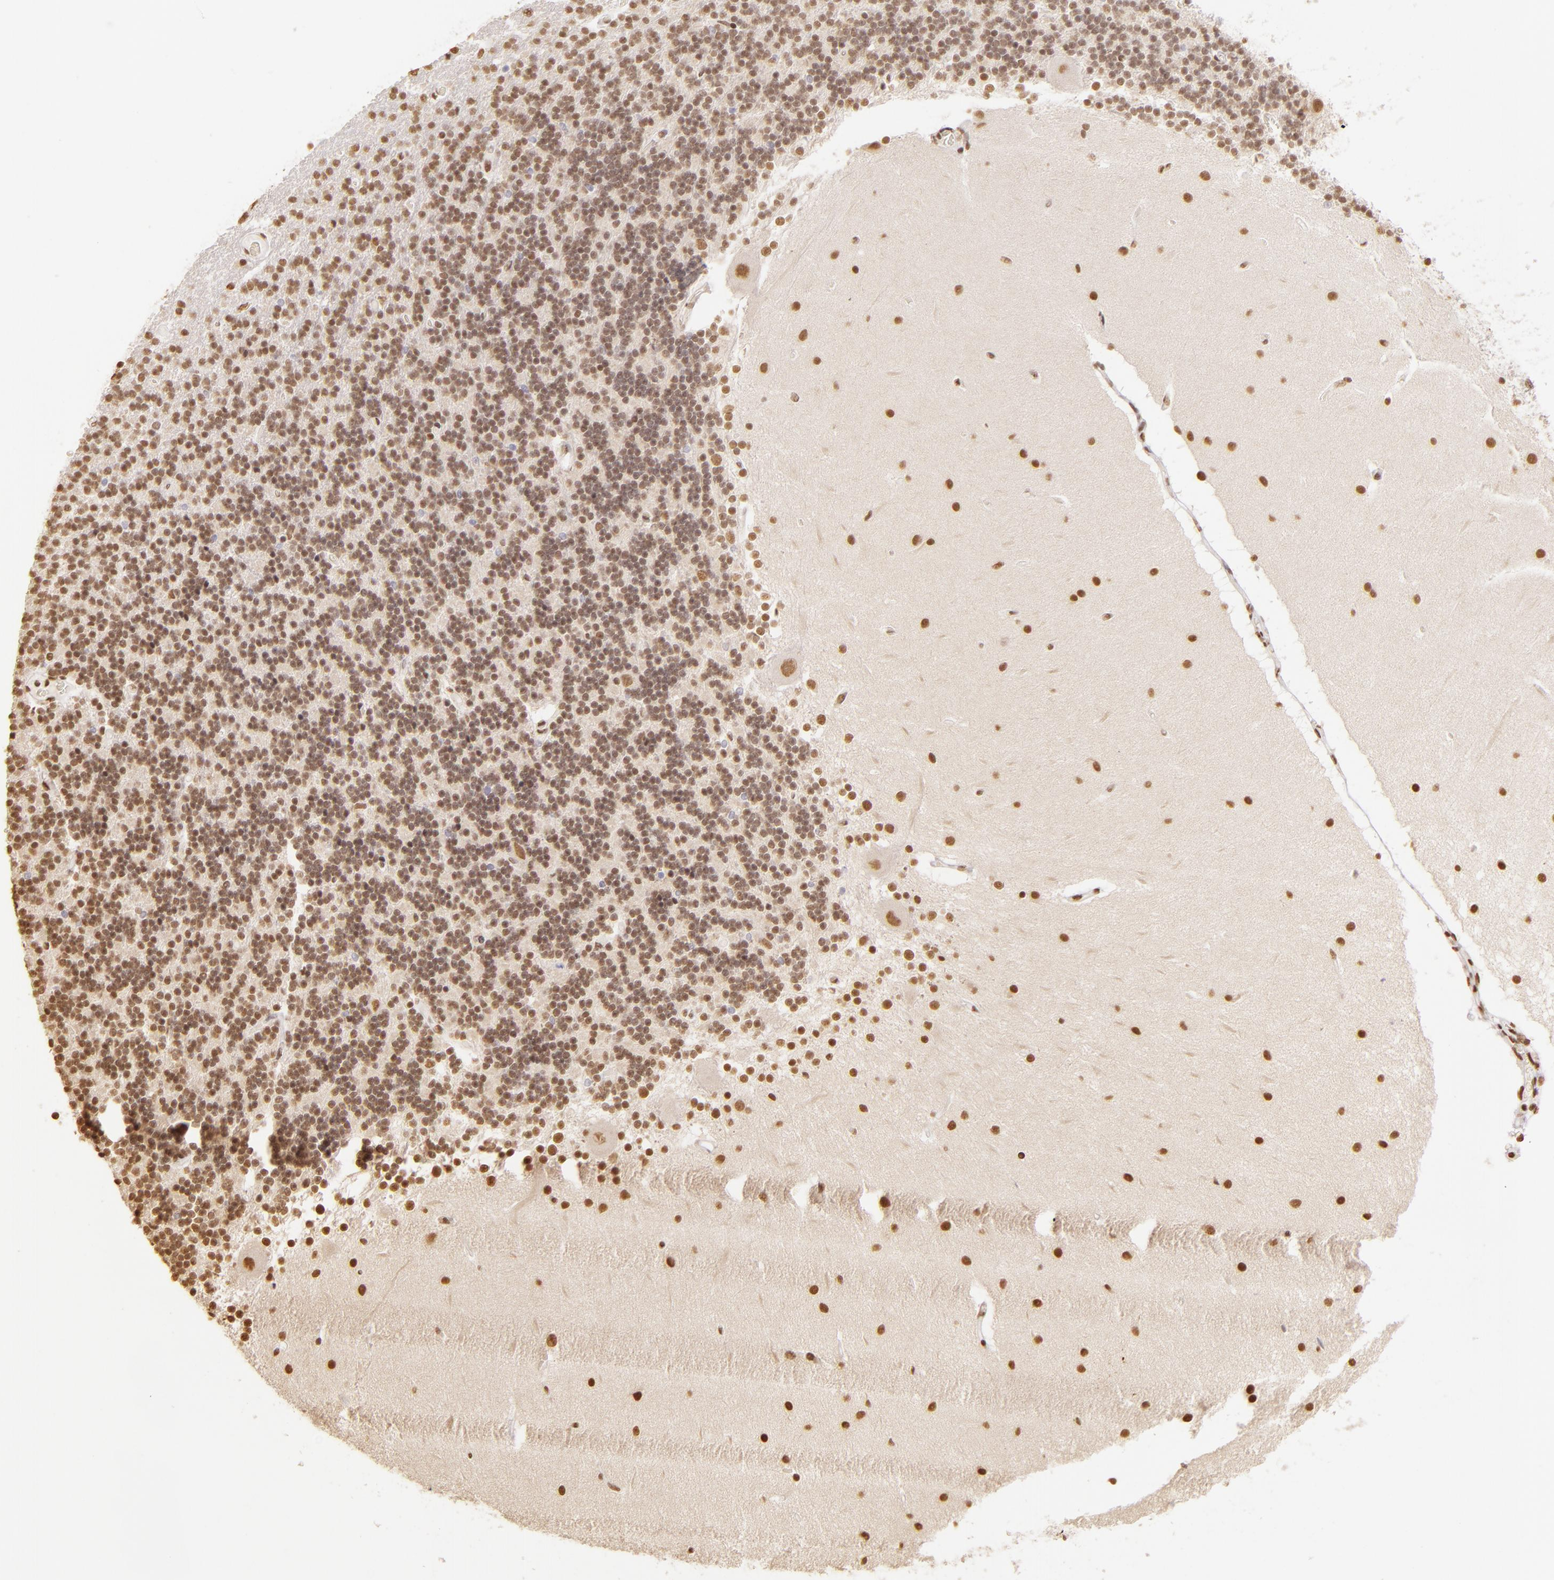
{"staining": {"intensity": "weak", "quantity": ">75%", "location": "nuclear"}, "tissue": "cerebellum", "cell_type": "Cells in granular layer", "image_type": "normal", "snomed": [{"axis": "morphology", "description": "Normal tissue, NOS"}, {"axis": "topography", "description": "Cerebellum"}], "caption": "Benign cerebellum was stained to show a protein in brown. There is low levels of weak nuclear positivity in about >75% of cells in granular layer.", "gene": "PAPOLA", "patient": {"sex": "female", "age": 54}}